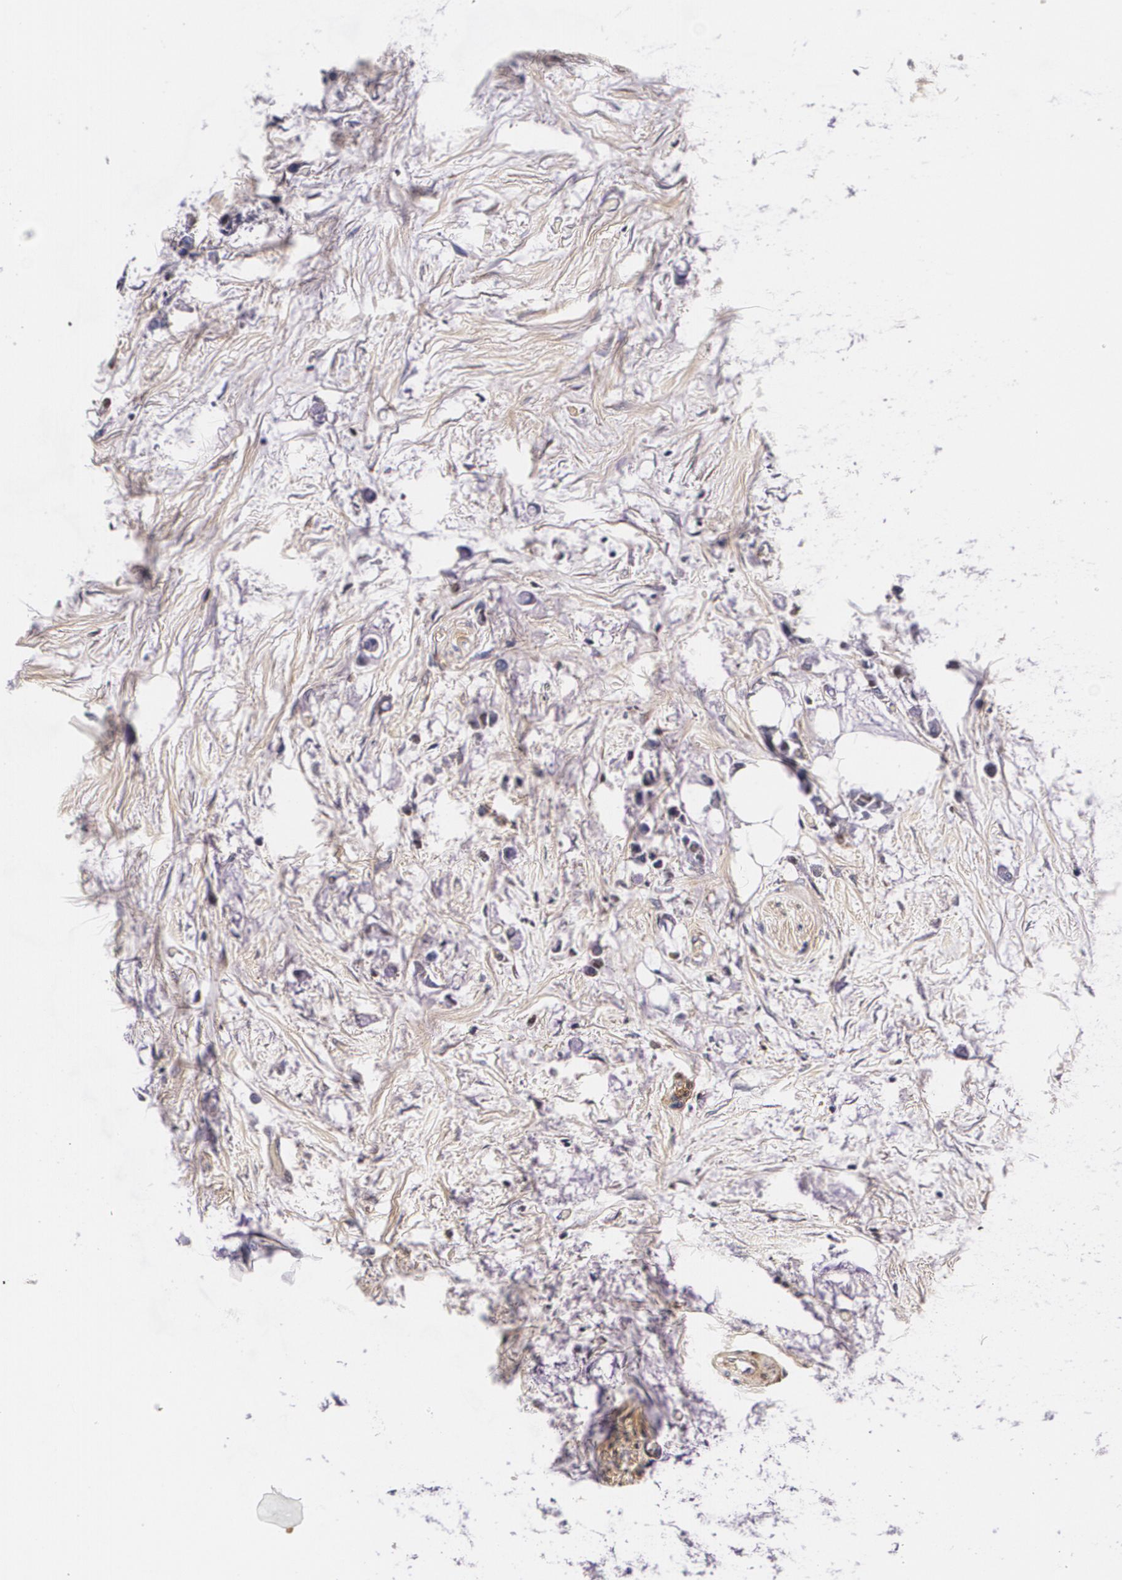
{"staining": {"intensity": "negative", "quantity": "none", "location": "none"}, "tissue": "colorectal cancer", "cell_type": "Tumor cells", "image_type": "cancer", "snomed": [{"axis": "morphology", "description": "Normal tissue, NOS"}, {"axis": "morphology", "description": "Adenocarcinoma, NOS"}, {"axis": "topography", "description": "Colon"}, {"axis": "topography", "description": "Peripheral nerve tissue"}], "caption": "Immunohistochemistry histopathology image of neoplastic tissue: adenocarcinoma (colorectal) stained with DAB (3,3'-diaminobenzidine) shows no significant protein positivity in tumor cells. The staining was performed using DAB to visualize the protein expression in brown, while the nuclei were stained in blue with hematoxylin (Magnification: 20x).", "gene": "TTR", "patient": {"sex": "male", "age": 14}}